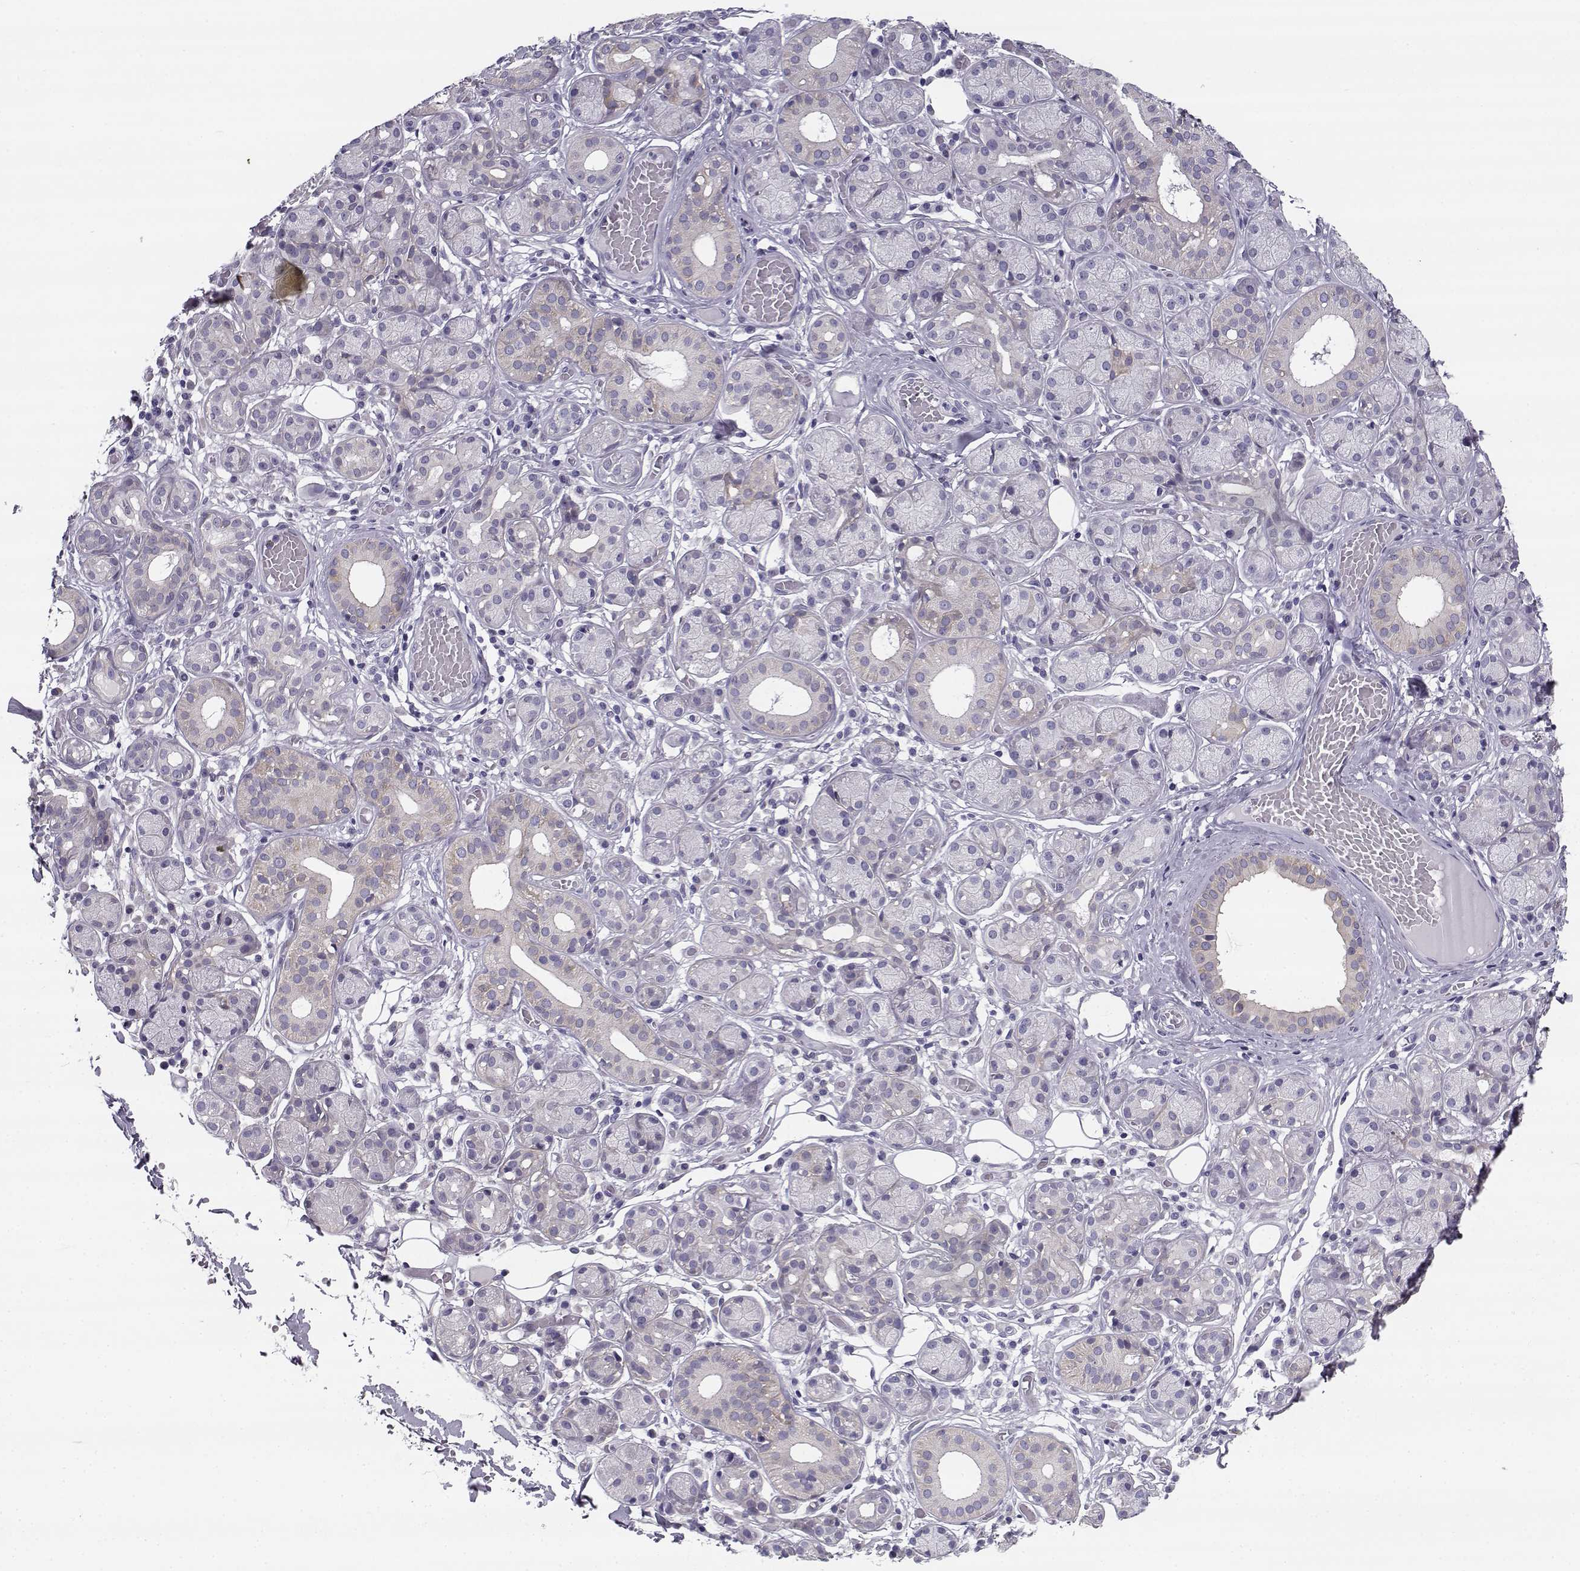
{"staining": {"intensity": "weak", "quantity": "<25%", "location": "cytoplasmic/membranous"}, "tissue": "salivary gland", "cell_type": "Glandular cells", "image_type": "normal", "snomed": [{"axis": "morphology", "description": "Normal tissue, NOS"}, {"axis": "topography", "description": "Salivary gland"}, {"axis": "topography", "description": "Peripheral nerve tissue"}], "caption": "An IHC photomicrograph of normal salivary gland is shown. There is no staining in glandular cells of salivary gland. (DAB (3,3'-diaminobenzidine) immunohistochemistry with hematoxylin counter stain).", "gene": "CREB3L3", "patient": {"sex": "male", "age": 71}}